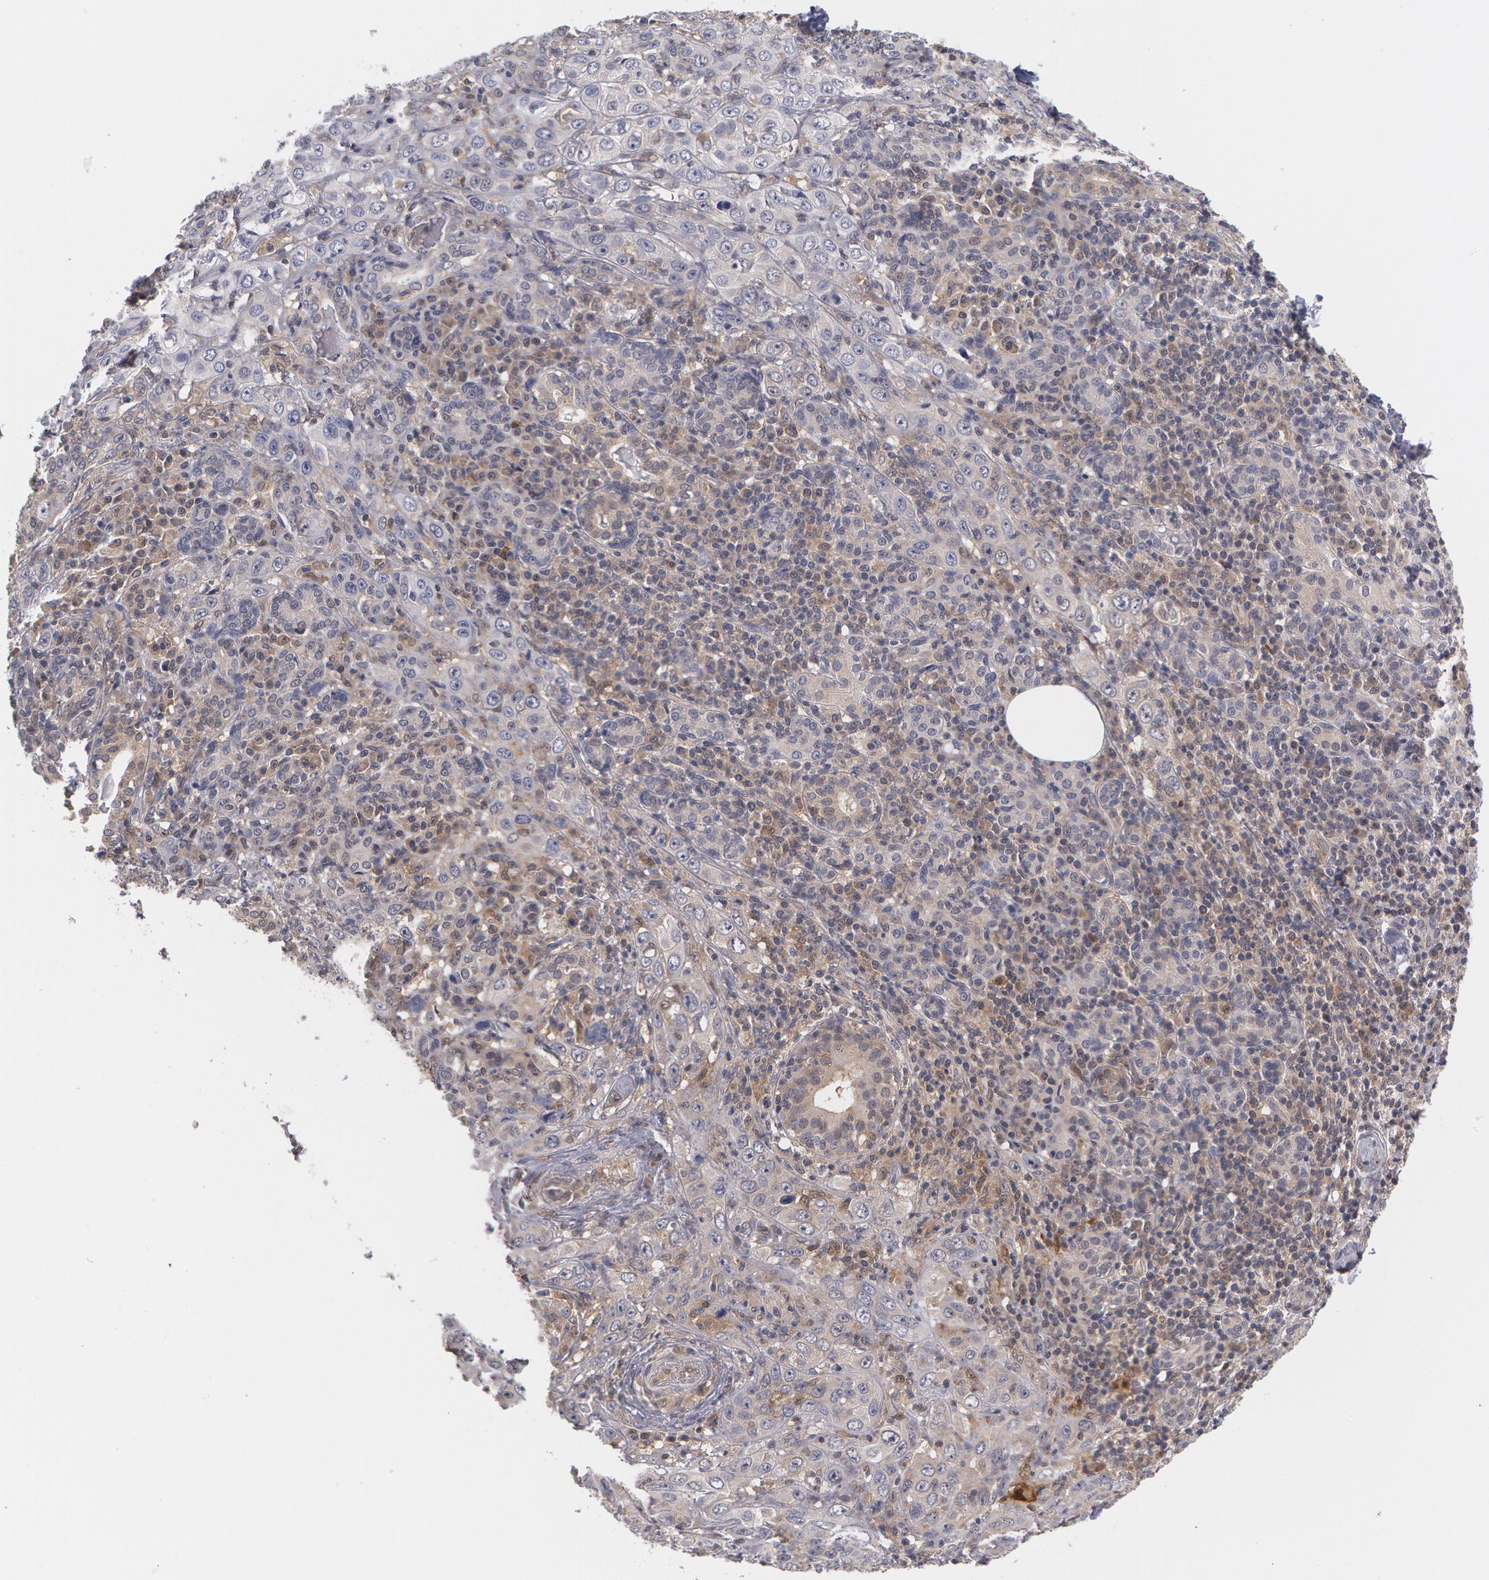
{"staining": {"intensity": "negative", "quantity": "none", "location": "none"}, "tissue": "skin cancer", "cell_type": "Tumor cells", "image_type": "cancer", "snomed": [{"axis": "morphology", "description": "Squamous cell carcinoma, NOS"}, {"axis": "topography", "description": "Skin"}], "caption": "This is a photomicrograph of immunohistochemistry (IHC) staining of skin squamous cell carcinoma, which shows no positivity in tumor cells.", "gene": "TXNRD1", "patient": {"sex": "male", "age": 84}}